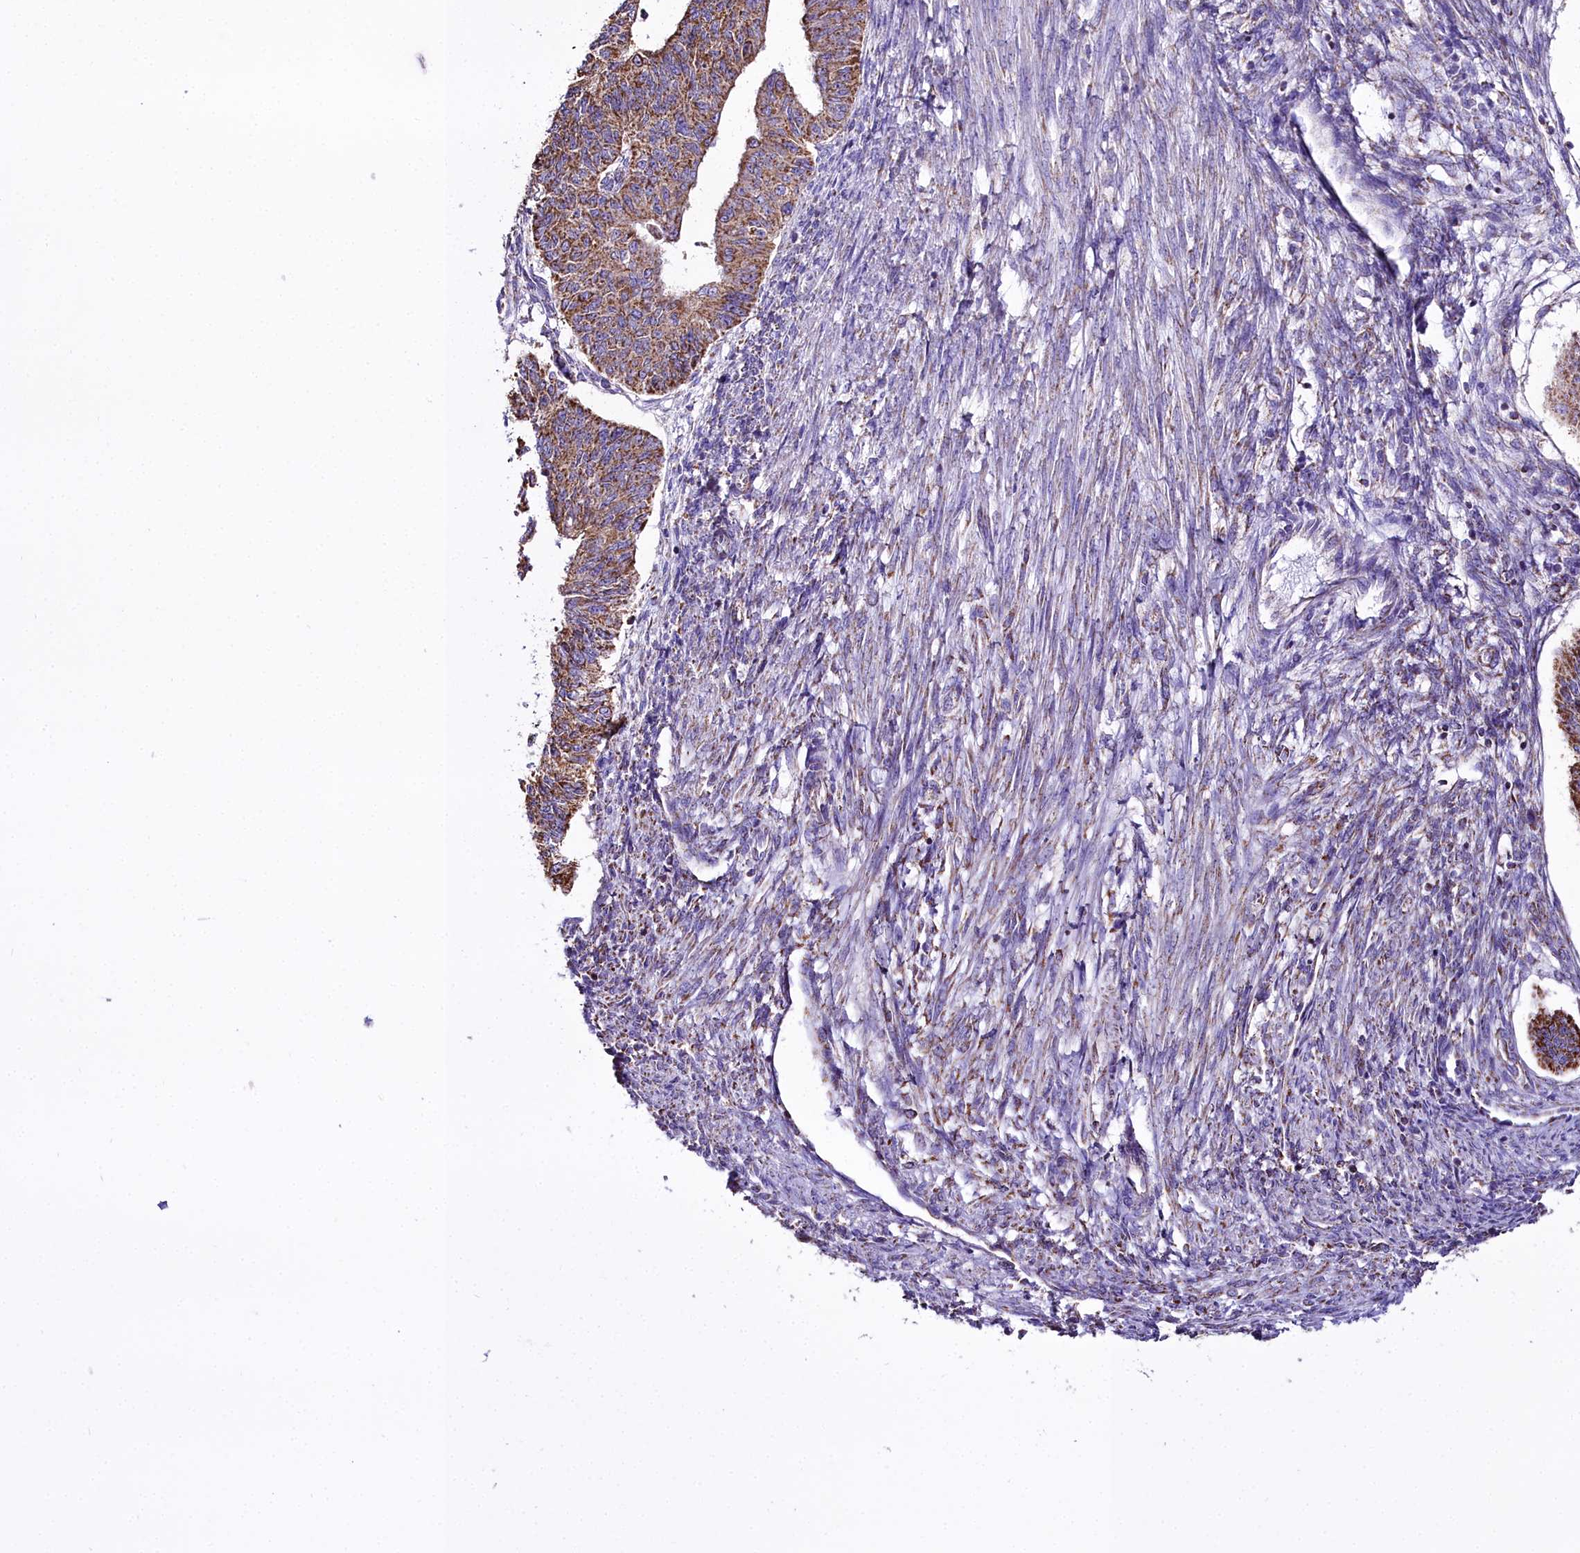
{"staining": {"intensity": "moderate", "quantity": ">75%", "location": "cytoplasmic/membranous"}, "tissue": "endometrial cancer", "cell_type": "Tumor cells", "image_type": "cancer", "snomed": [{"axis": "morphology", "description": "Adenocarcinoma, NOS"}, {"axis": "topography", "description": "Endometrium"}], "caption": "This is a micrograph of IHC staining of endometrial cancer (adenocarcinoma), which shows moderate staining in the cytoplasmic/membranous of tumor cells.", "gene": "WDFY3", "patient": {"sex": "female", "age": 32}}